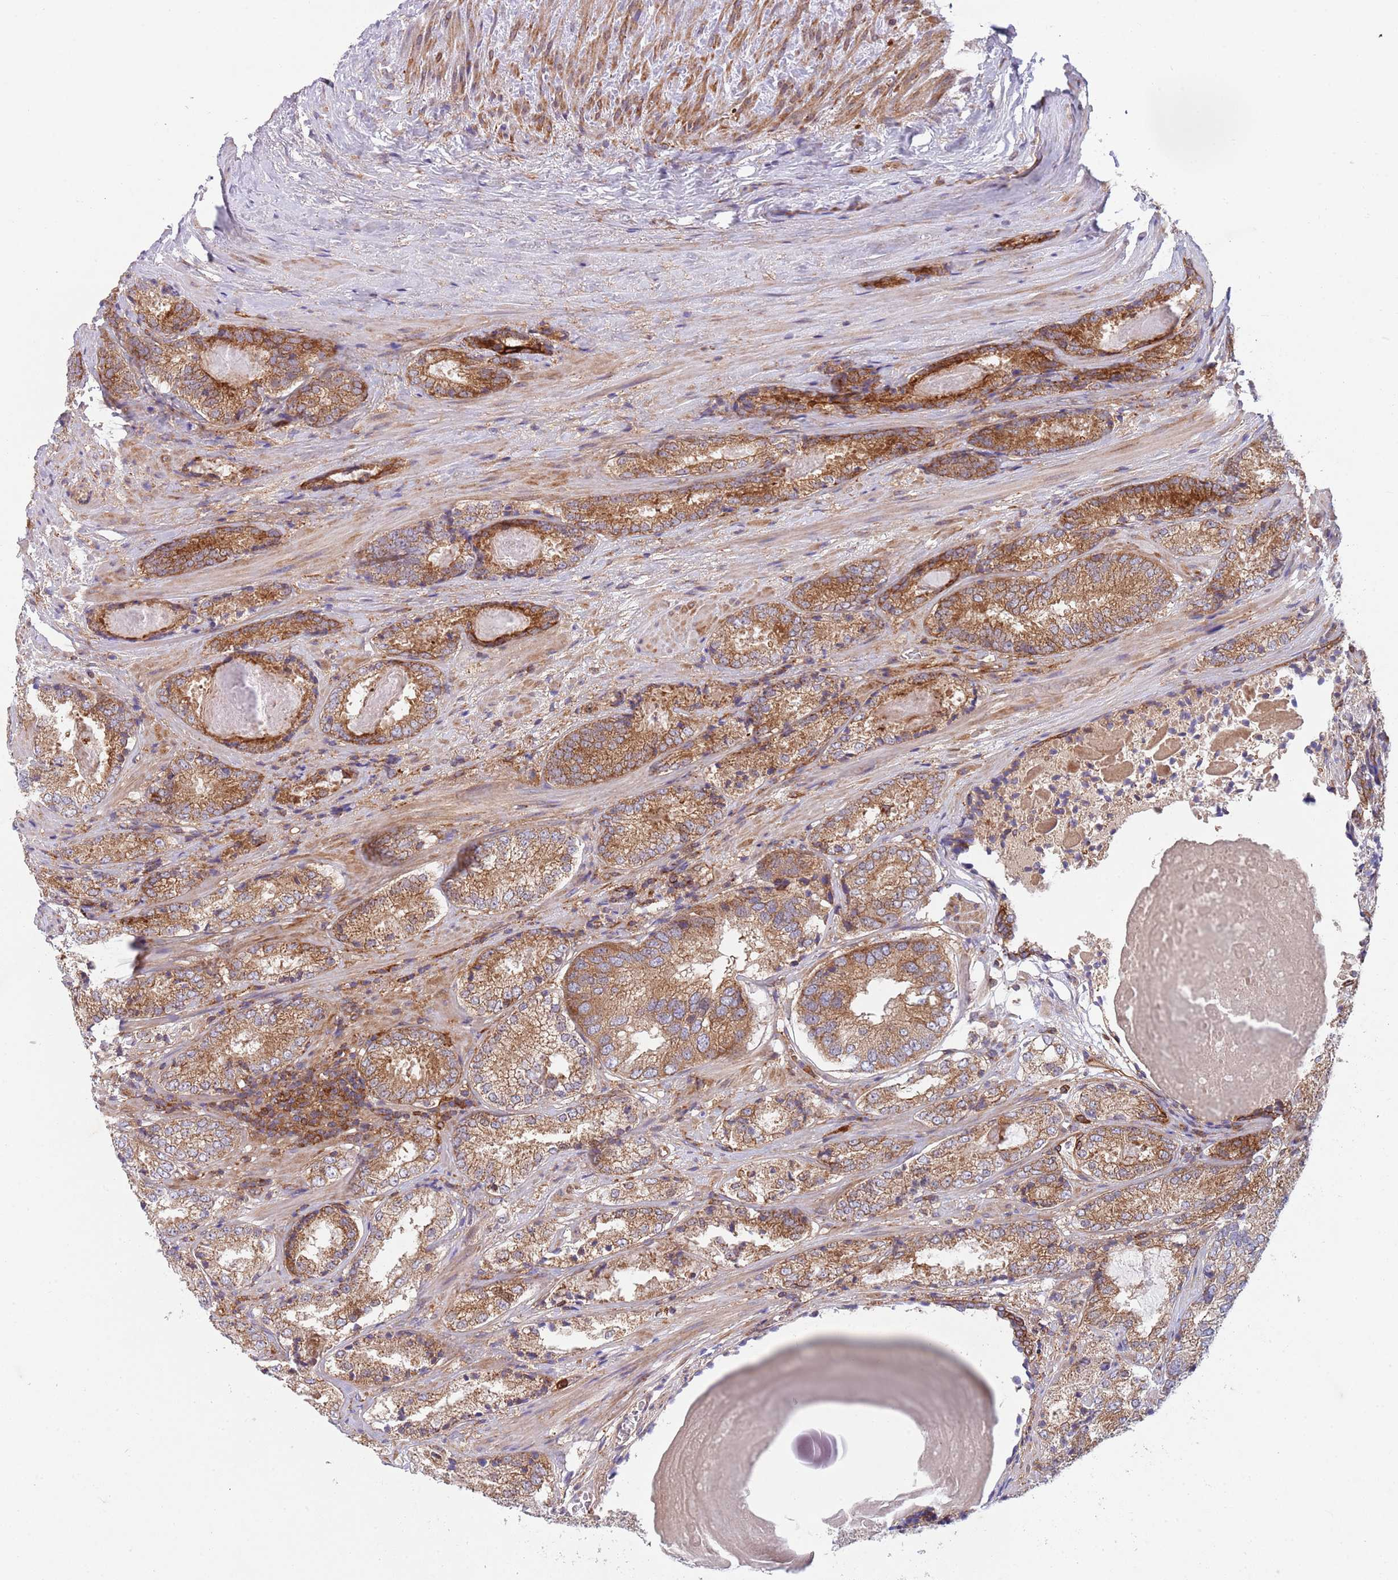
{"staining": {"intensity": "moderate", "quantity": ">75%", "location": "cytoplasmic/membranous"}, "tissue": "prostate cancer", "cell_type": "Tumor cells", "image_type": "cancer", "snomed": [{"axis": "morphology", "description": "Adenocarcinoma, High grade"}, {"axis": "topography", "description": "Prostate"}], "caption": "Immunohistochemistry (IHC) (DAB (3,3'-diaminobenzidine)) staining of human prostate adenocarcinoma (high-grade) reveals moderate cytoplasmic/membranous protein positivity in about >75% of tumor cells. The protein is shown in brown color, while the nuclei are stained blue.", "gene": "ZMYM5", "patient": {"sex": "male", "age": 63}}